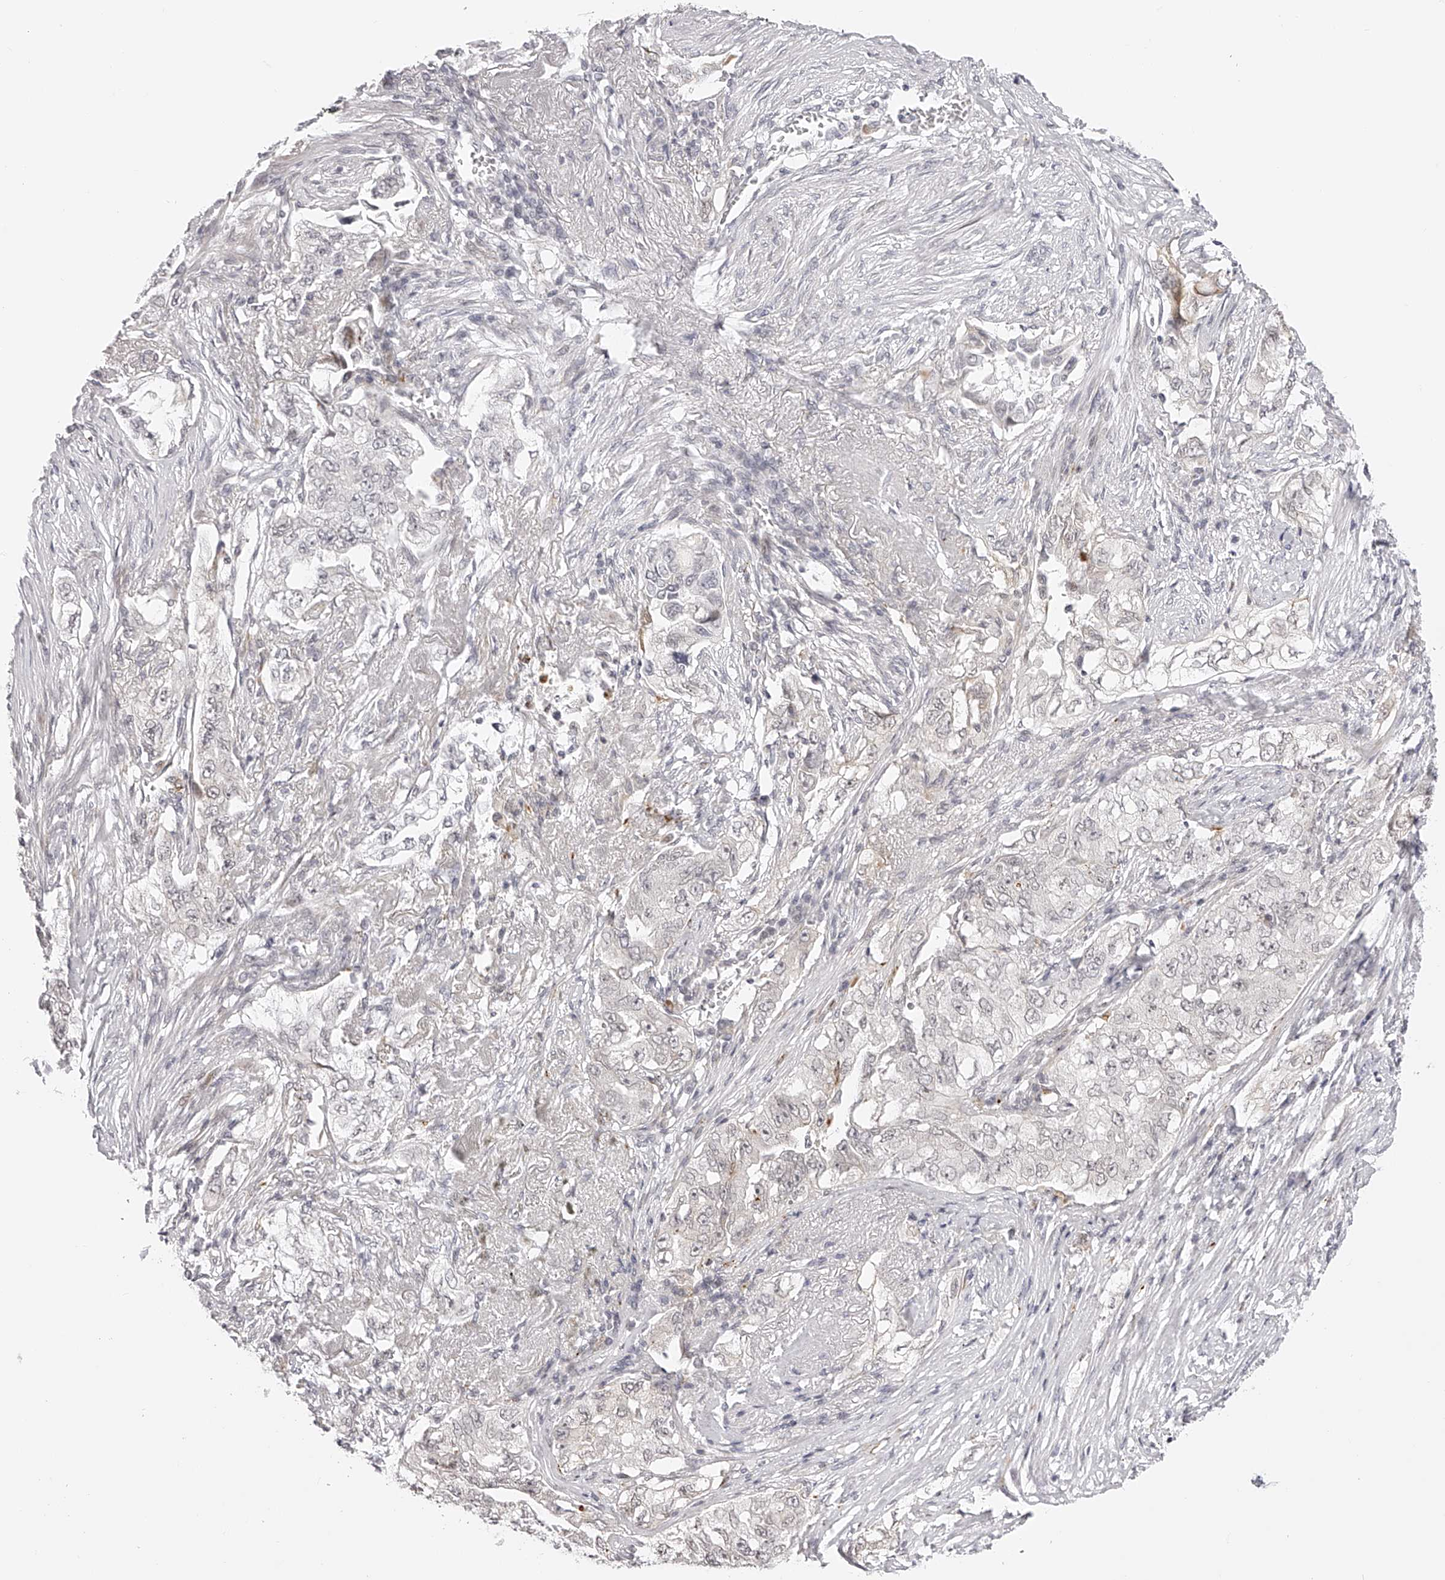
{"staining": {"intensity": "negative", "quantity": "none", "location": "none"}, "tissue": "lung cancer", "cell_type": "Tumor cells", "image_type": "cancer", "snomed": [{"axis": "morphology", "description": "Adenocarcinoma, NOS"}, {"axis": "topography", "description": "Lung"}], "caption": "An immunohistochemistry (IHC) micrograph of lung cancer is shown. There is no staining in tumor cells of lung cancer. (DAB (3,3'-diaminobenzidine) immunohistochemistry (IHC) visualized using brightfield microscopy, high magnification).", "gene": "PLEKHG1", "patient": {"sex": "female", "age": 51}}